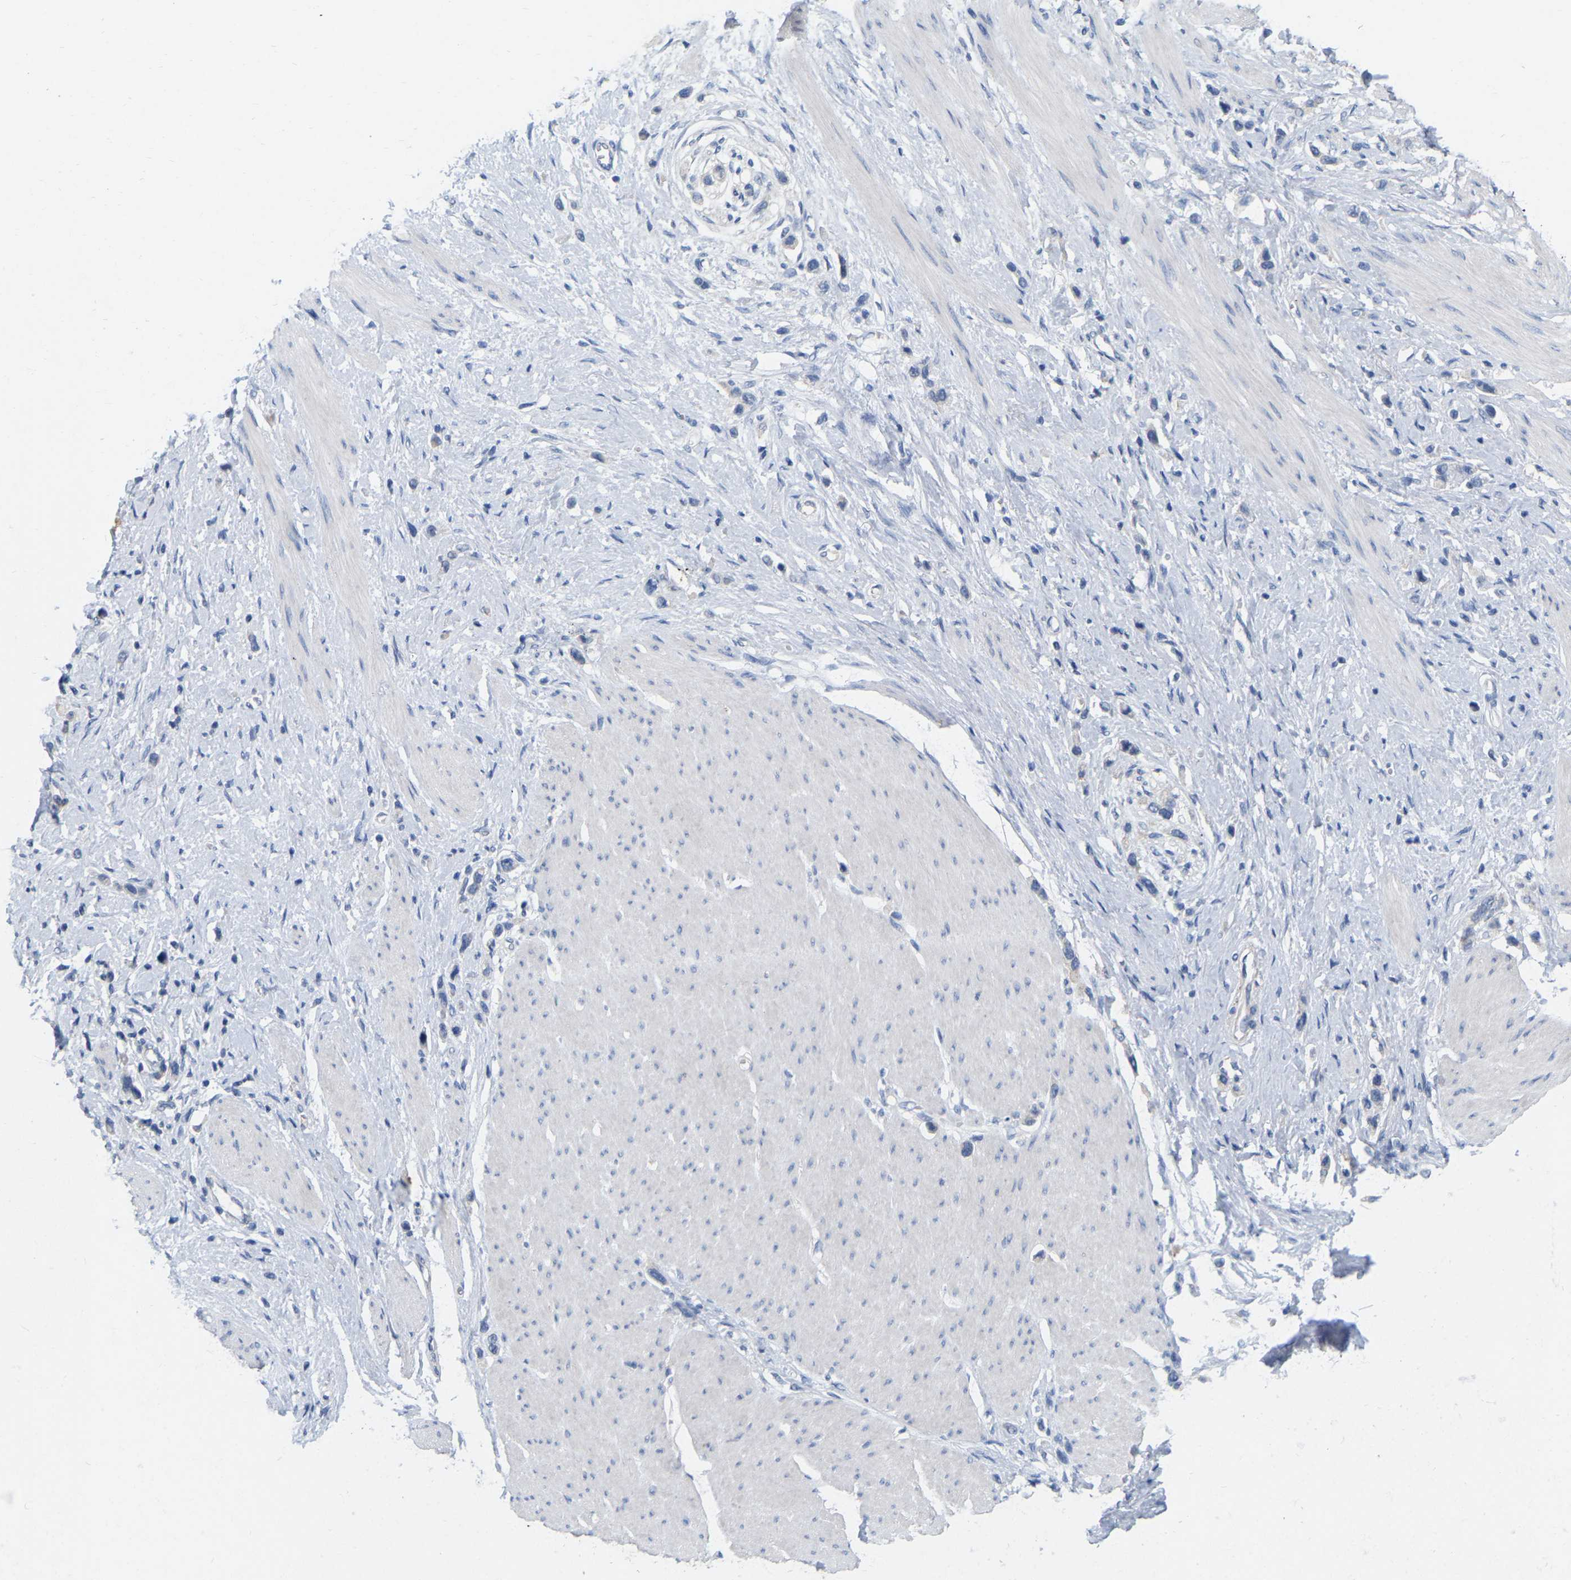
{"staining": {"intensity": "negative", "quantity": "none", "location": "none"}, "tissue": "stomach cancer", "cell_type": "Tumor cells", "image_type": "cancer", "snomed": [{"axis": "morphology", "description": "Adenocarcinoma, NOS"}, {"axis": "topography", "description": "Stomach"}], "caption": "A photomicrograph of stomach cancer stained for a protein displays no brown staining in tumor cells.", "gene": "WIPI2", "patient": {"sex": "female", "age": 65}}